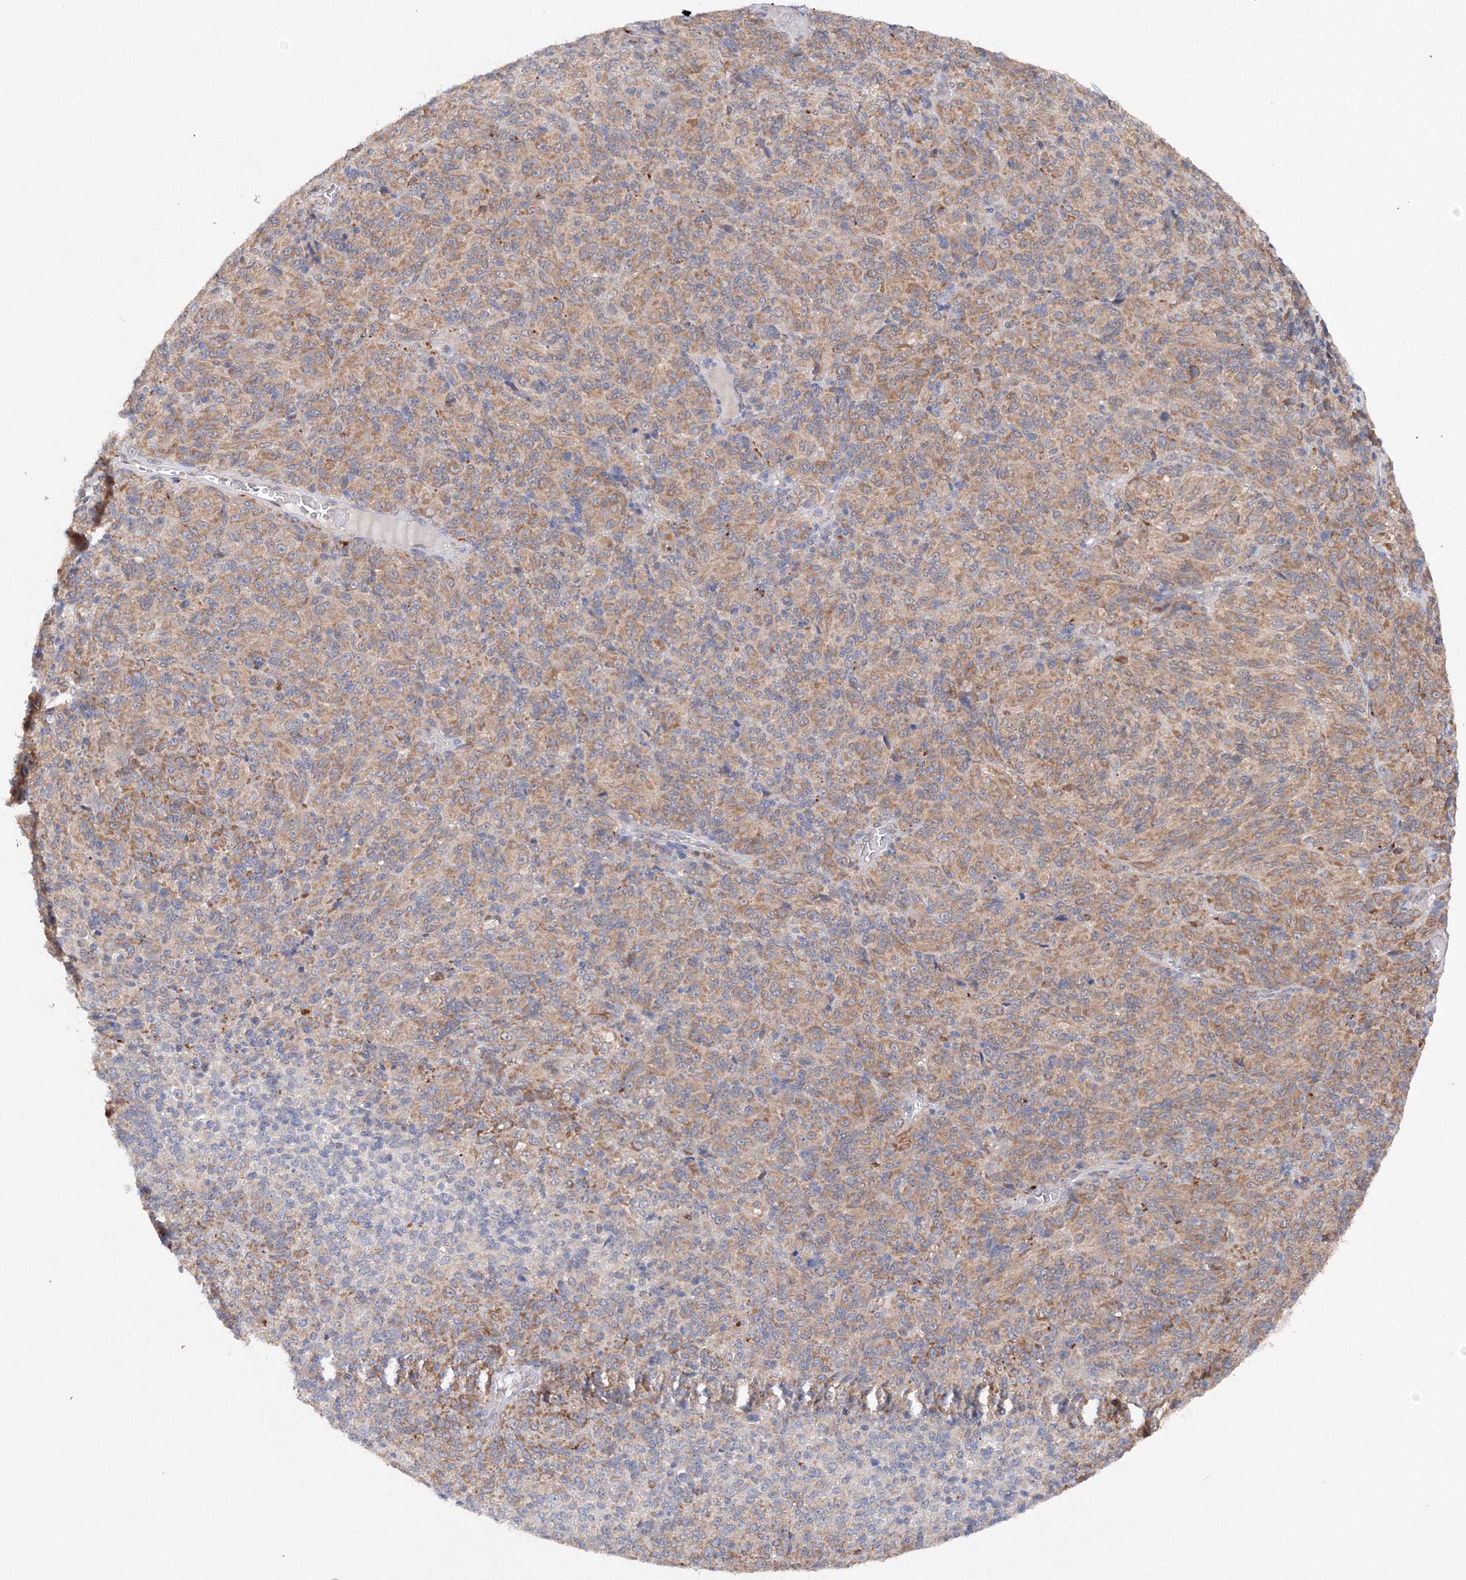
{"staining": {"intensity": "moderate", "quantity": "25%-75%", "location": "cytoplasmic/membranous"}, "tissue": "melanoma", "cell_type": "Tumor cells", "image_type": "cancer", "snomed": [{"axis": "morphology", "description": "Malignant melanoma, Metastatic site"}, {"axis": "topography", "description": "Brain"}], "caption": "Immunohistochemistry (IHC) photomicrograph of human melanoma stained for a protein (brown), which exhibits medium levels of moderate cytoplasmic/membranous staining in approximately 25%-75% of tumor cells.", "gene": "DIS3L2", "patient": {"sex": "female", "age": 56}}